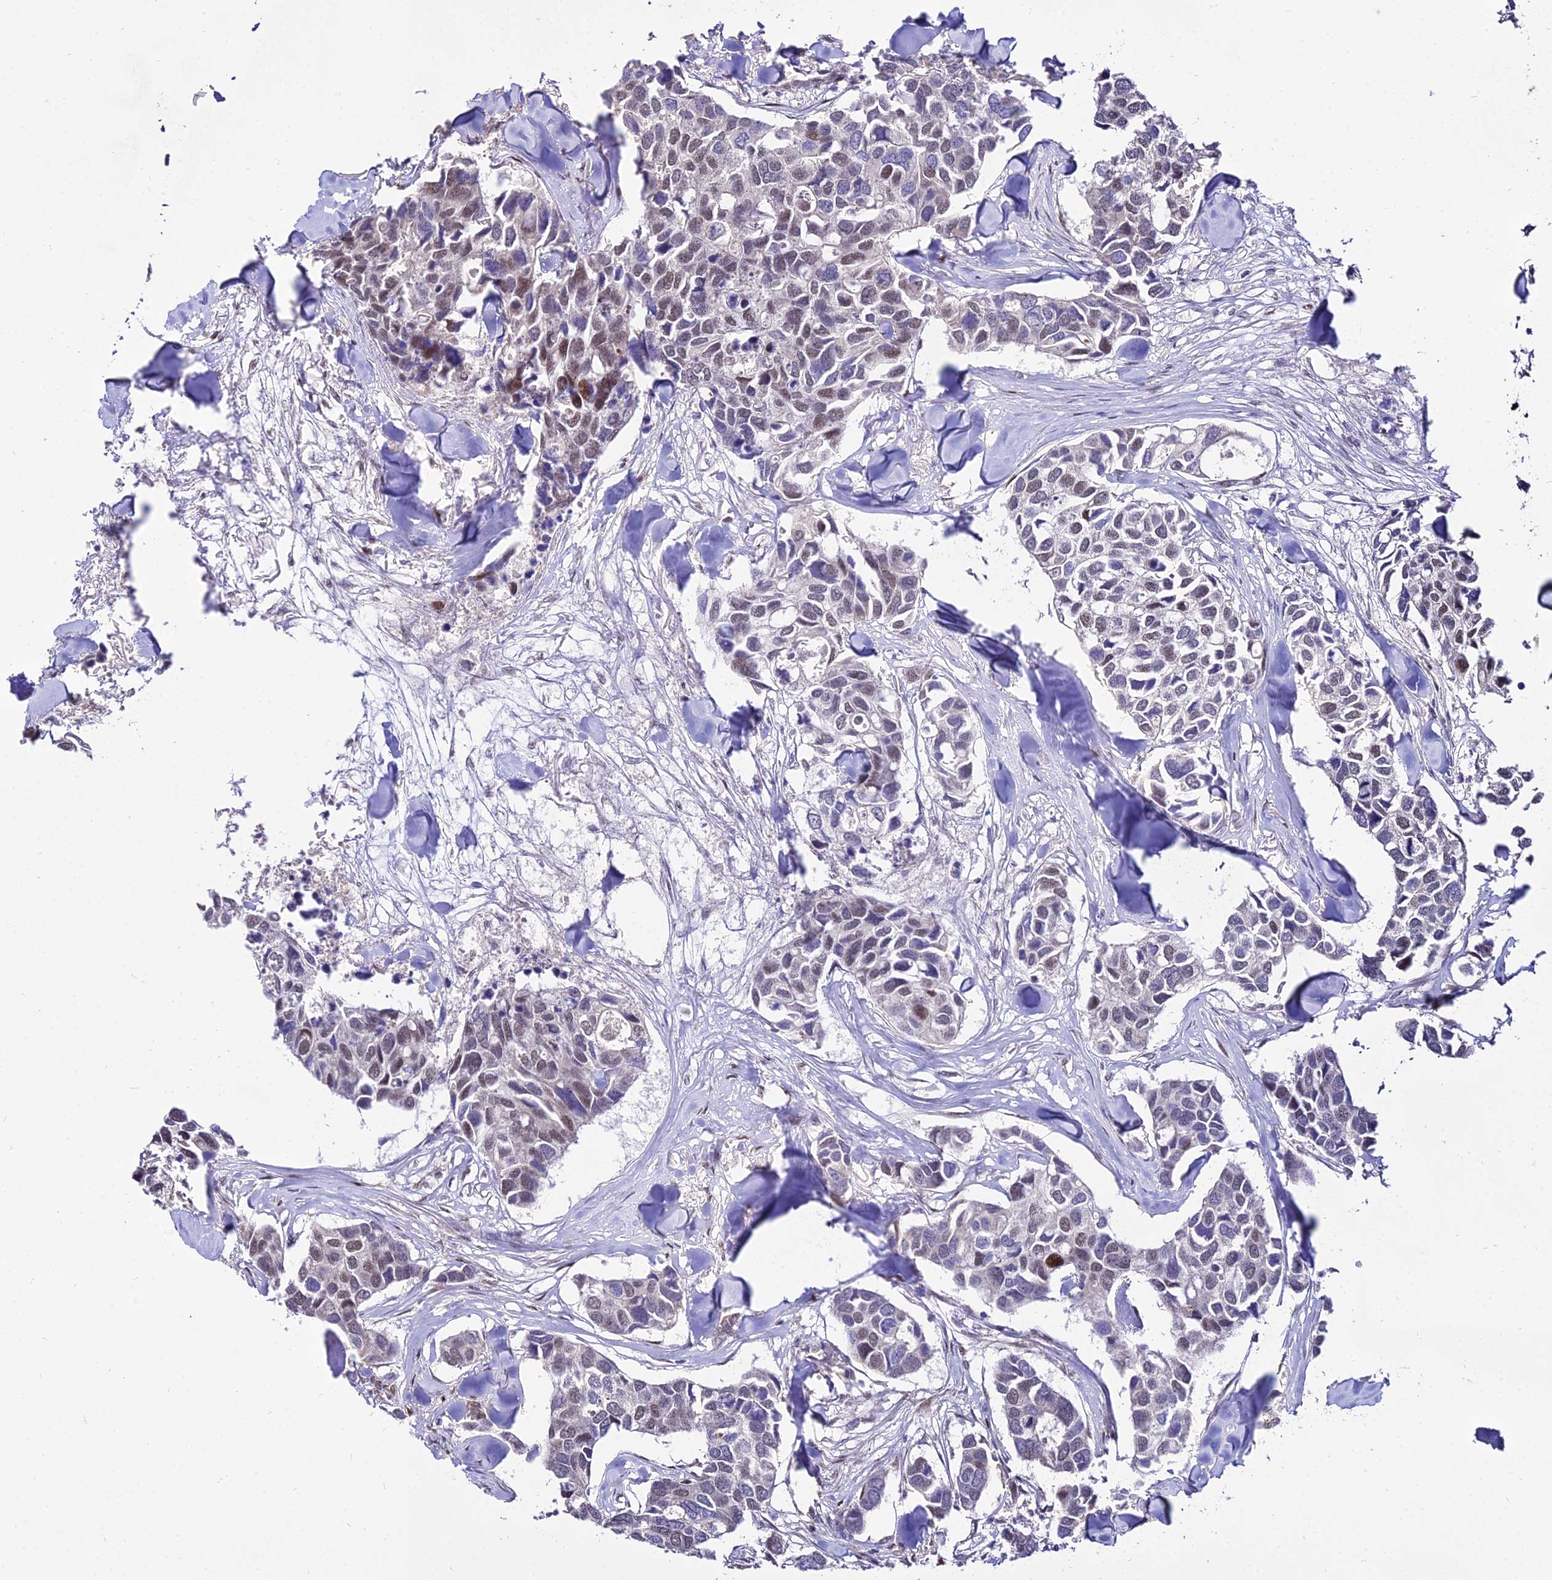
{"staining": {"intensity": "moderate", "quantity": "25%-75%", "location": "nuclear"}, "tissue": "breast cancer", "cell_type": "Tumor cells", "image_type": "cancer", "snomed": [{"axis": "morphology", "description": "Duct carcinoma"}, {"axis": "topography", "description": "Breast"}], "caption": "Breast cancer (infiltrating ductal carcinoma) stained with DAB (3,3'-diaminobenzidine) immunohistochemistry shows medium levels of moderate nuclear positivity in approximately 25%-75% of tumor cells.", "gene": "CIB3", "patient": {"sex": "female", "age": 83}}